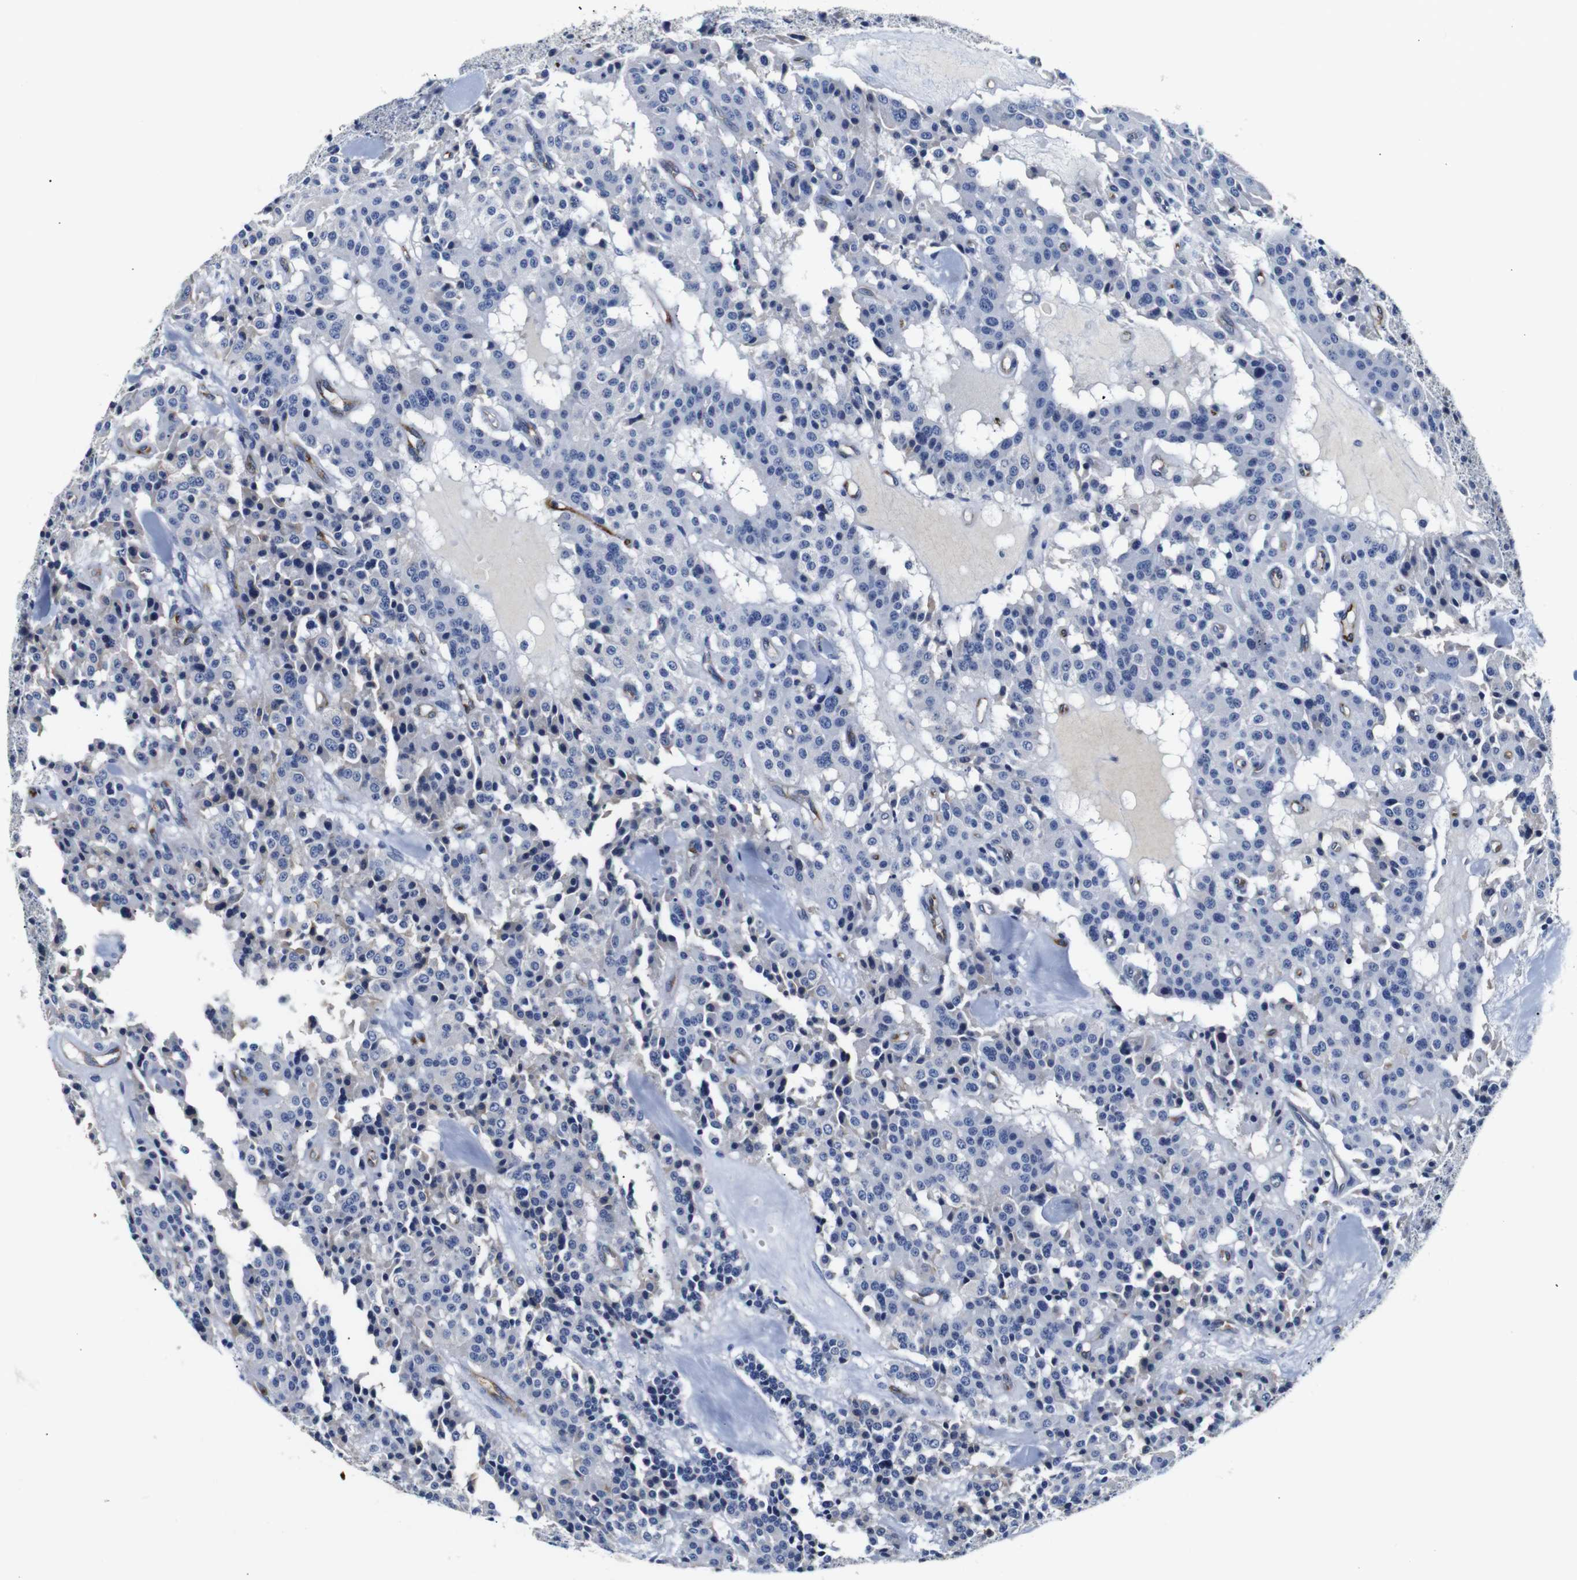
{"staining": {"intensity": "negative", "quantity": "none", "location": "none"}, "tissue": "carcinoid", "cell_type": "Tumor cells", "image_type": "cancer", "snomed": [{"axis": "morphology", "description": "Carcinoid, malignant, NOS"}, {"axis": "topography", "description": "Lung"}], "caption": "This is an IHC histopathology image of carcinoid. There is no positivity in tumor cells.", "gene": "MUC4", "patient": {"sex": "male", "age": 30}}